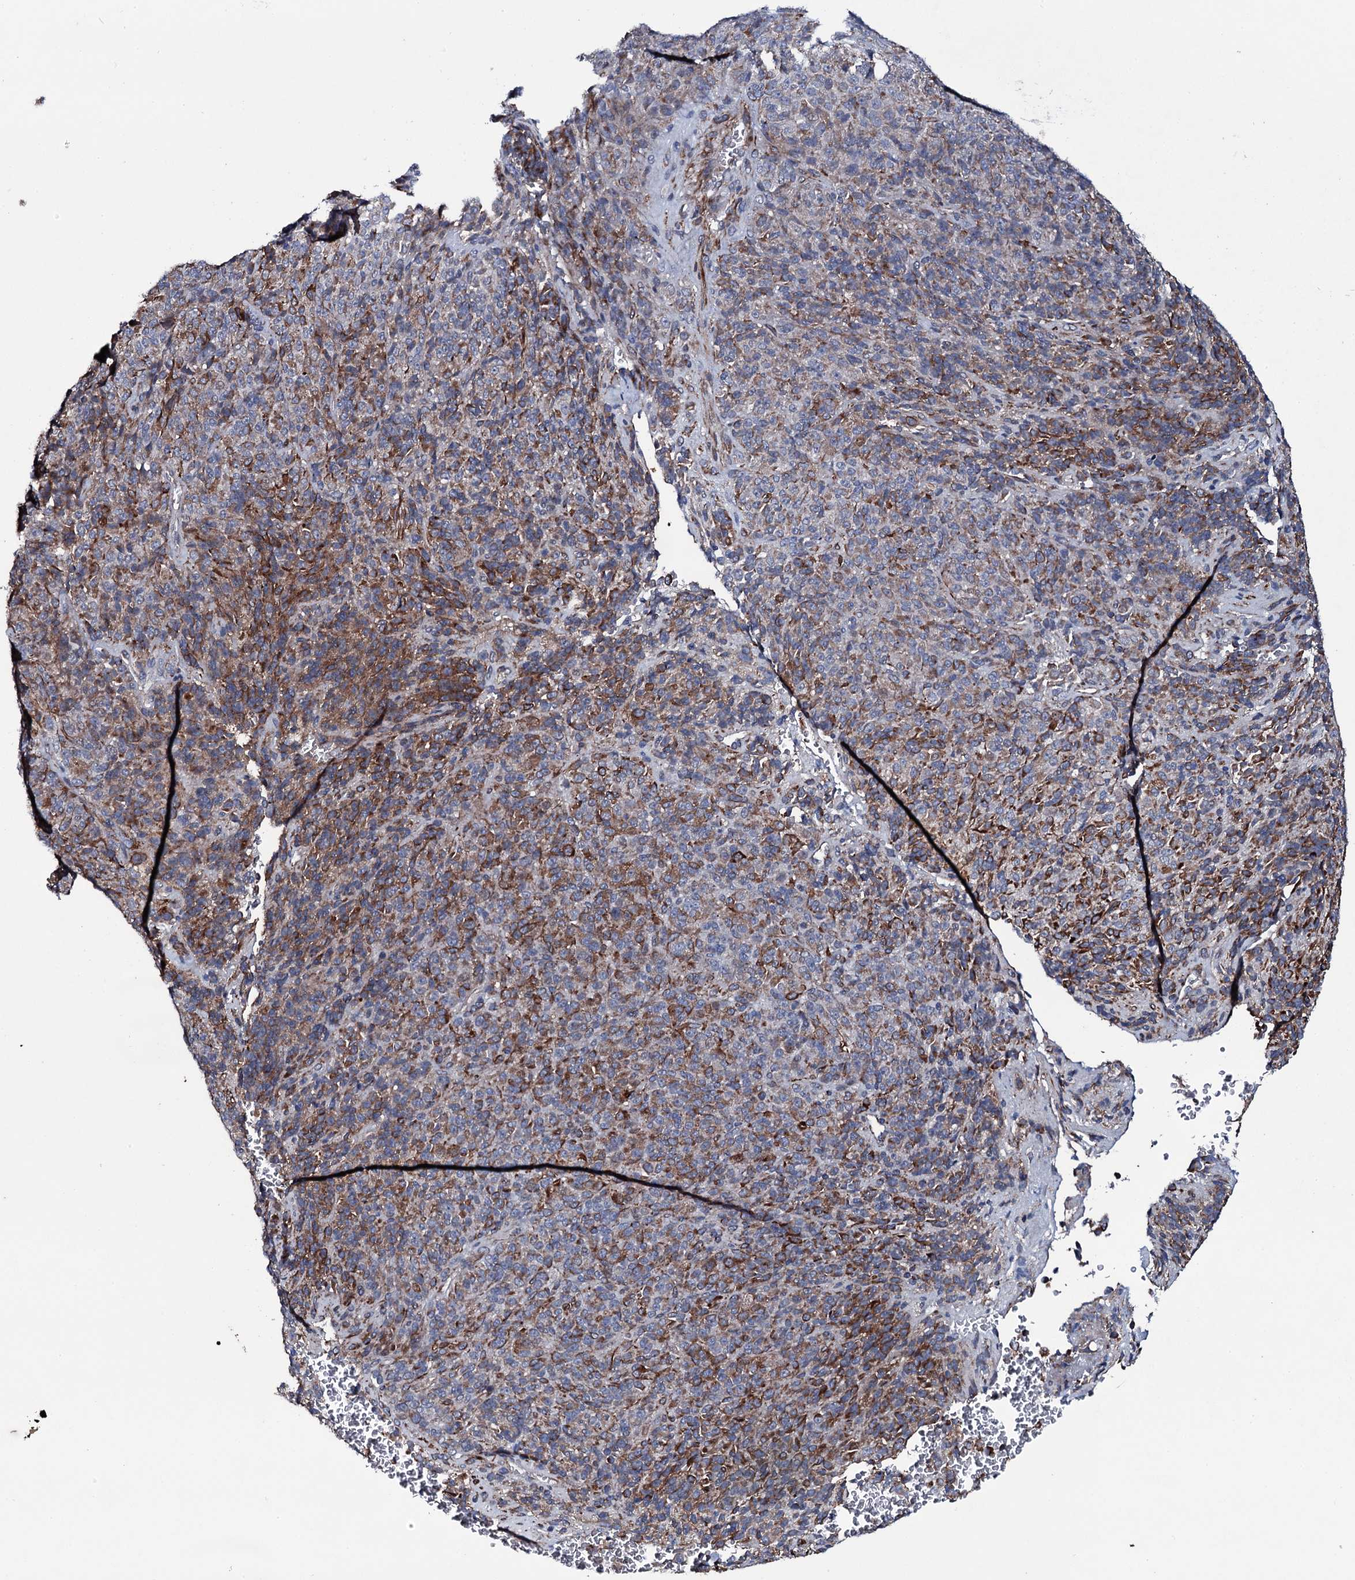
{"staining": {"intensity": "moderate", "quantity": "25%-75%", "location": "cytoplasmic/membranous"}, "tissue": "melanoma", "cell_type": "Tumor cells", "image_type": "cancer", "snomed": [{"axis": "morphology", "description": "Malignant melanoma, Metastatic site"}, {"axis": "topography", "description": "Brain"}], "caption": "Malignant melanoma (metastatic site) stained with a protein marker displays moderate staining in tumor cells.", "gene": "VAMP8", "patient": {"sex": "female", "age": 56}}